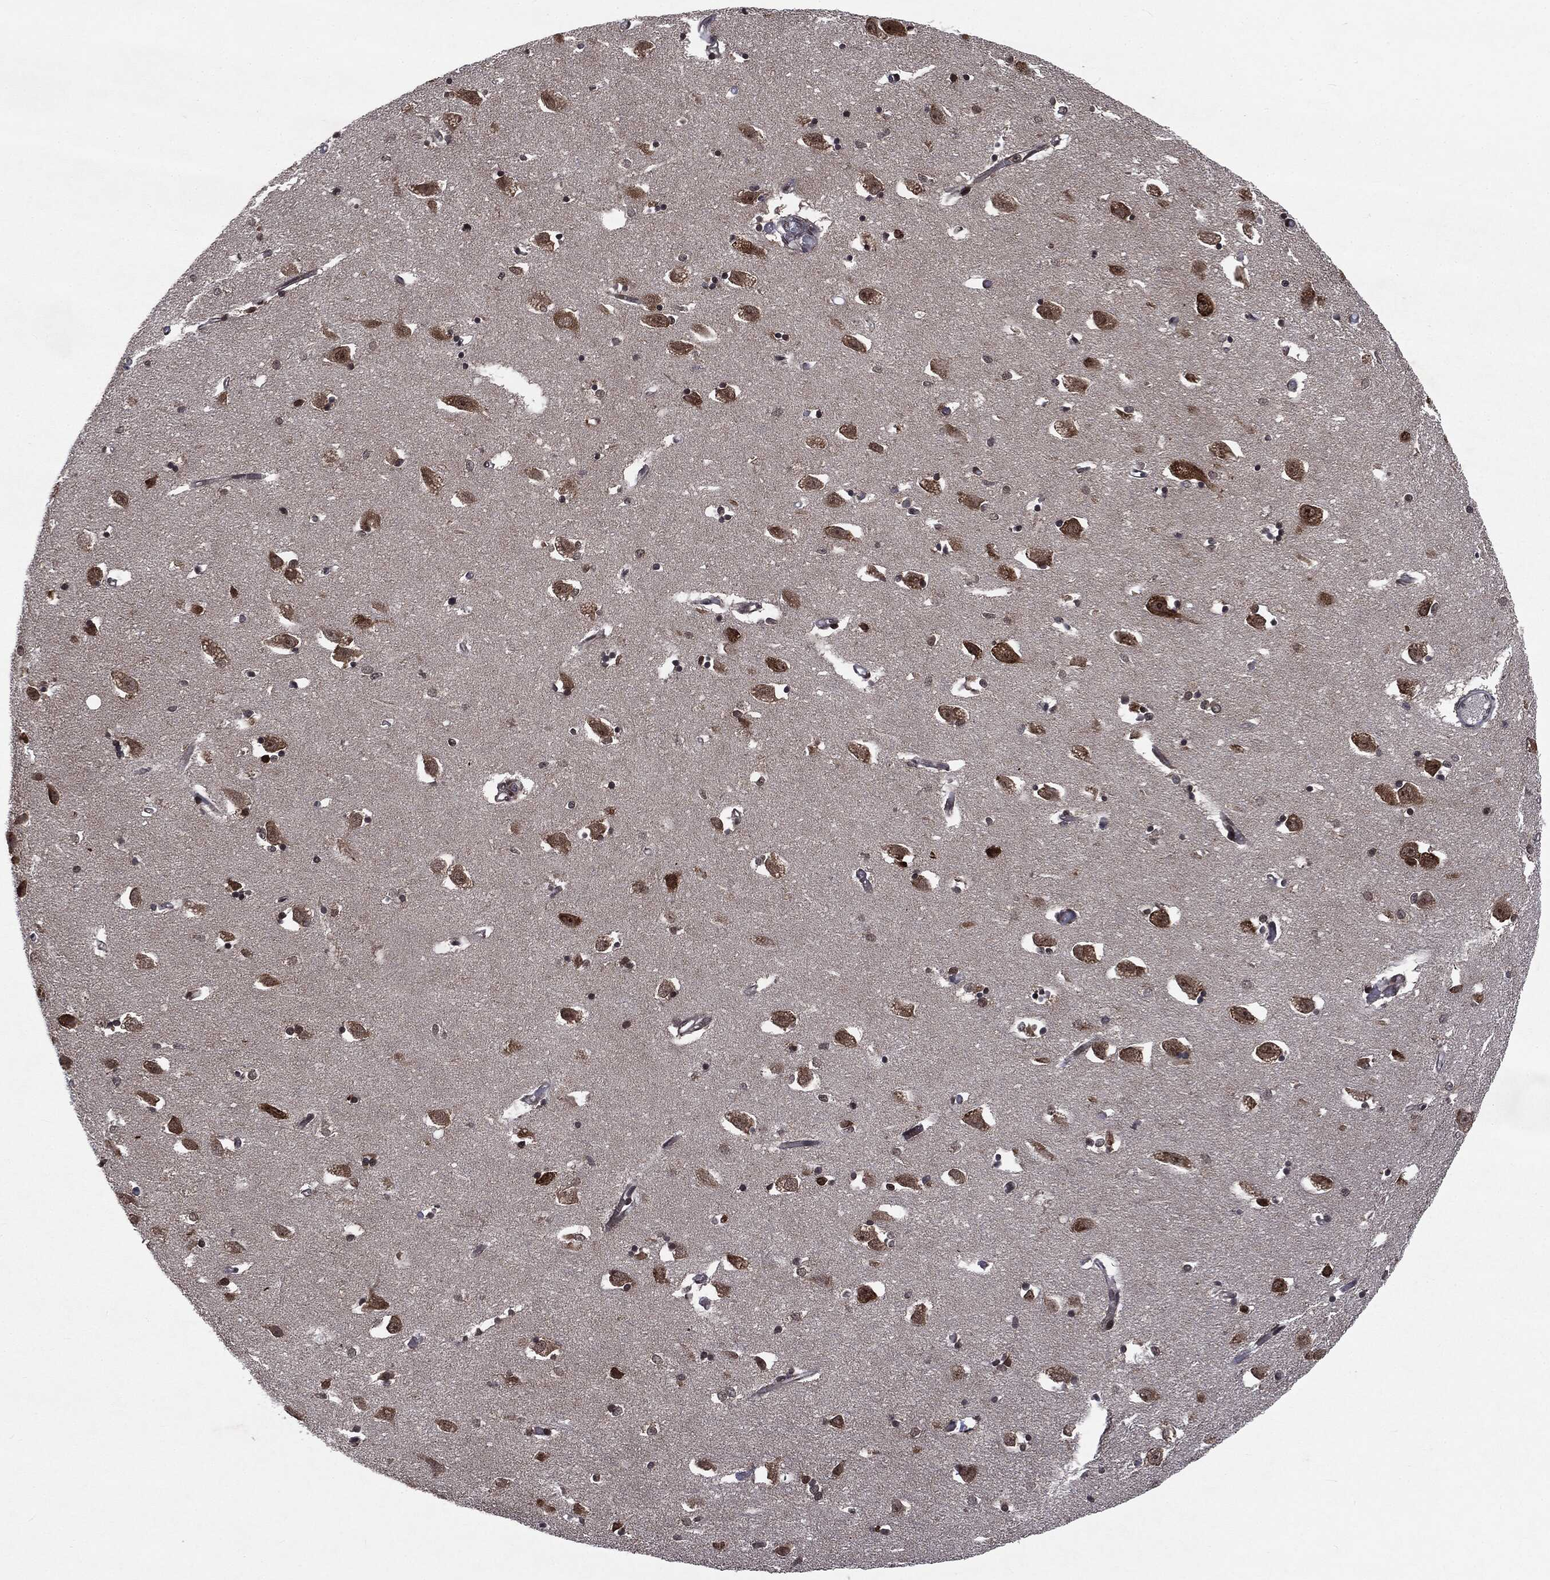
{"staining": {"intensity": "moderate", "quantity": "<25%", "location": "nuclear"}, "tissue": "hippocampus", "cell_type": "Glial cells", "image_type": "normal", "snomed": [{"axis": "morphology", "description": "Normal tissue, NOS"}, {"axis": "topography", "description": "Lateral ventricle wall"}, {"axis": "topography", "description": "Hippocampus"}], "caption": "Benign hippocampus exhibits moderate nuclear positivity in about <25% of glial cells.", "gene": "STAU2", "patient": {"sex": "female", "age": 63}}